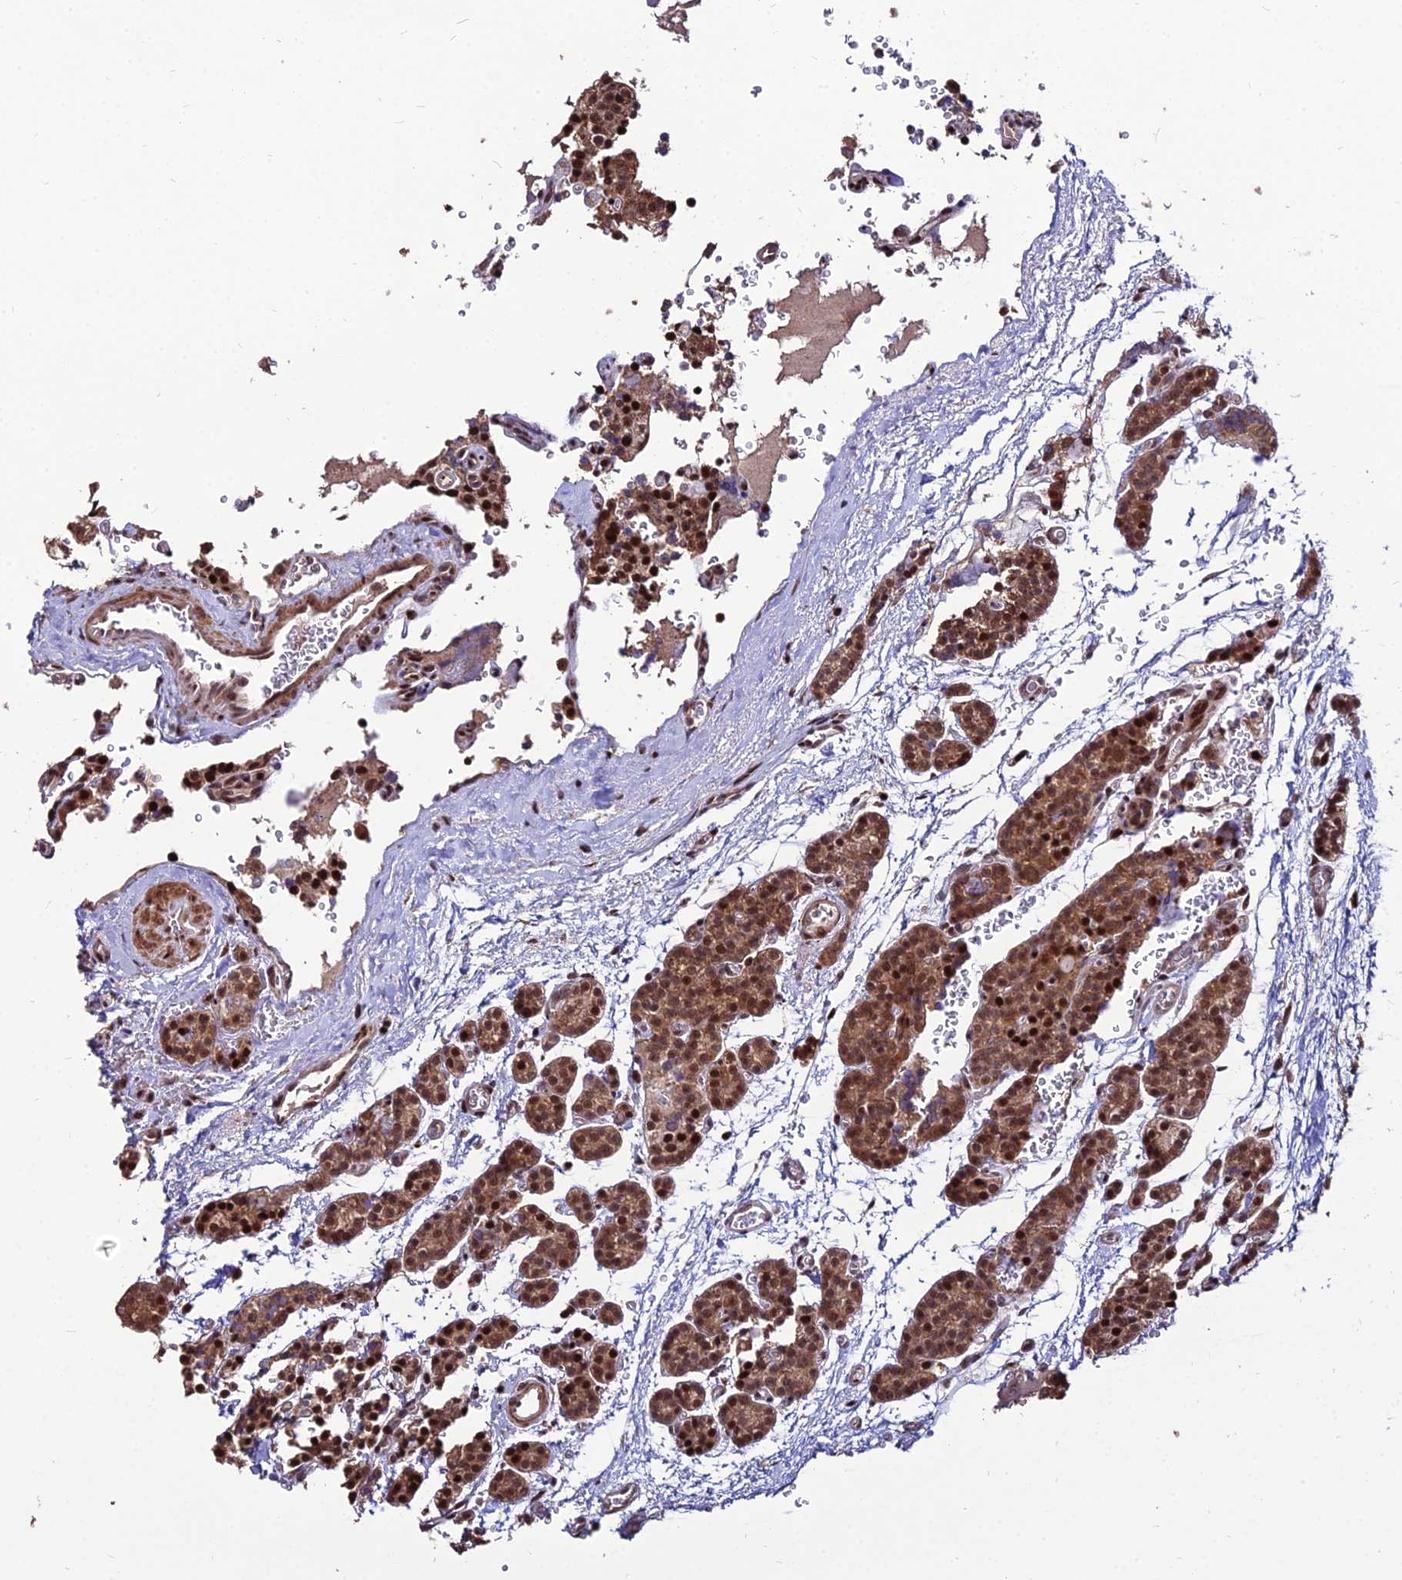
{"staining": {"intensity": "moderate", "quantity": ">75%", "location": "cytoplasmic/membranous,nuclear"}, "tissue": "parathyroid gland", "cell_type": "Glandular cells", "image_type": "normal", "snomed": [{"axis": "morphology", "description": "Normal tissue, NOS"}, {"axis": "topography", "description": "Parathyroid gland"}], "caption": "An IHC image of benign tissue is shown. Protein staining in brown labels moderate cytoplasmic/membranous,nuclear positivity in parathyroid gland within glandular cells. (DAB IHC with brightfield microscopy, high magnification).", "gene": "CIB3", "patient": {"sex": "female", "age": 64}}